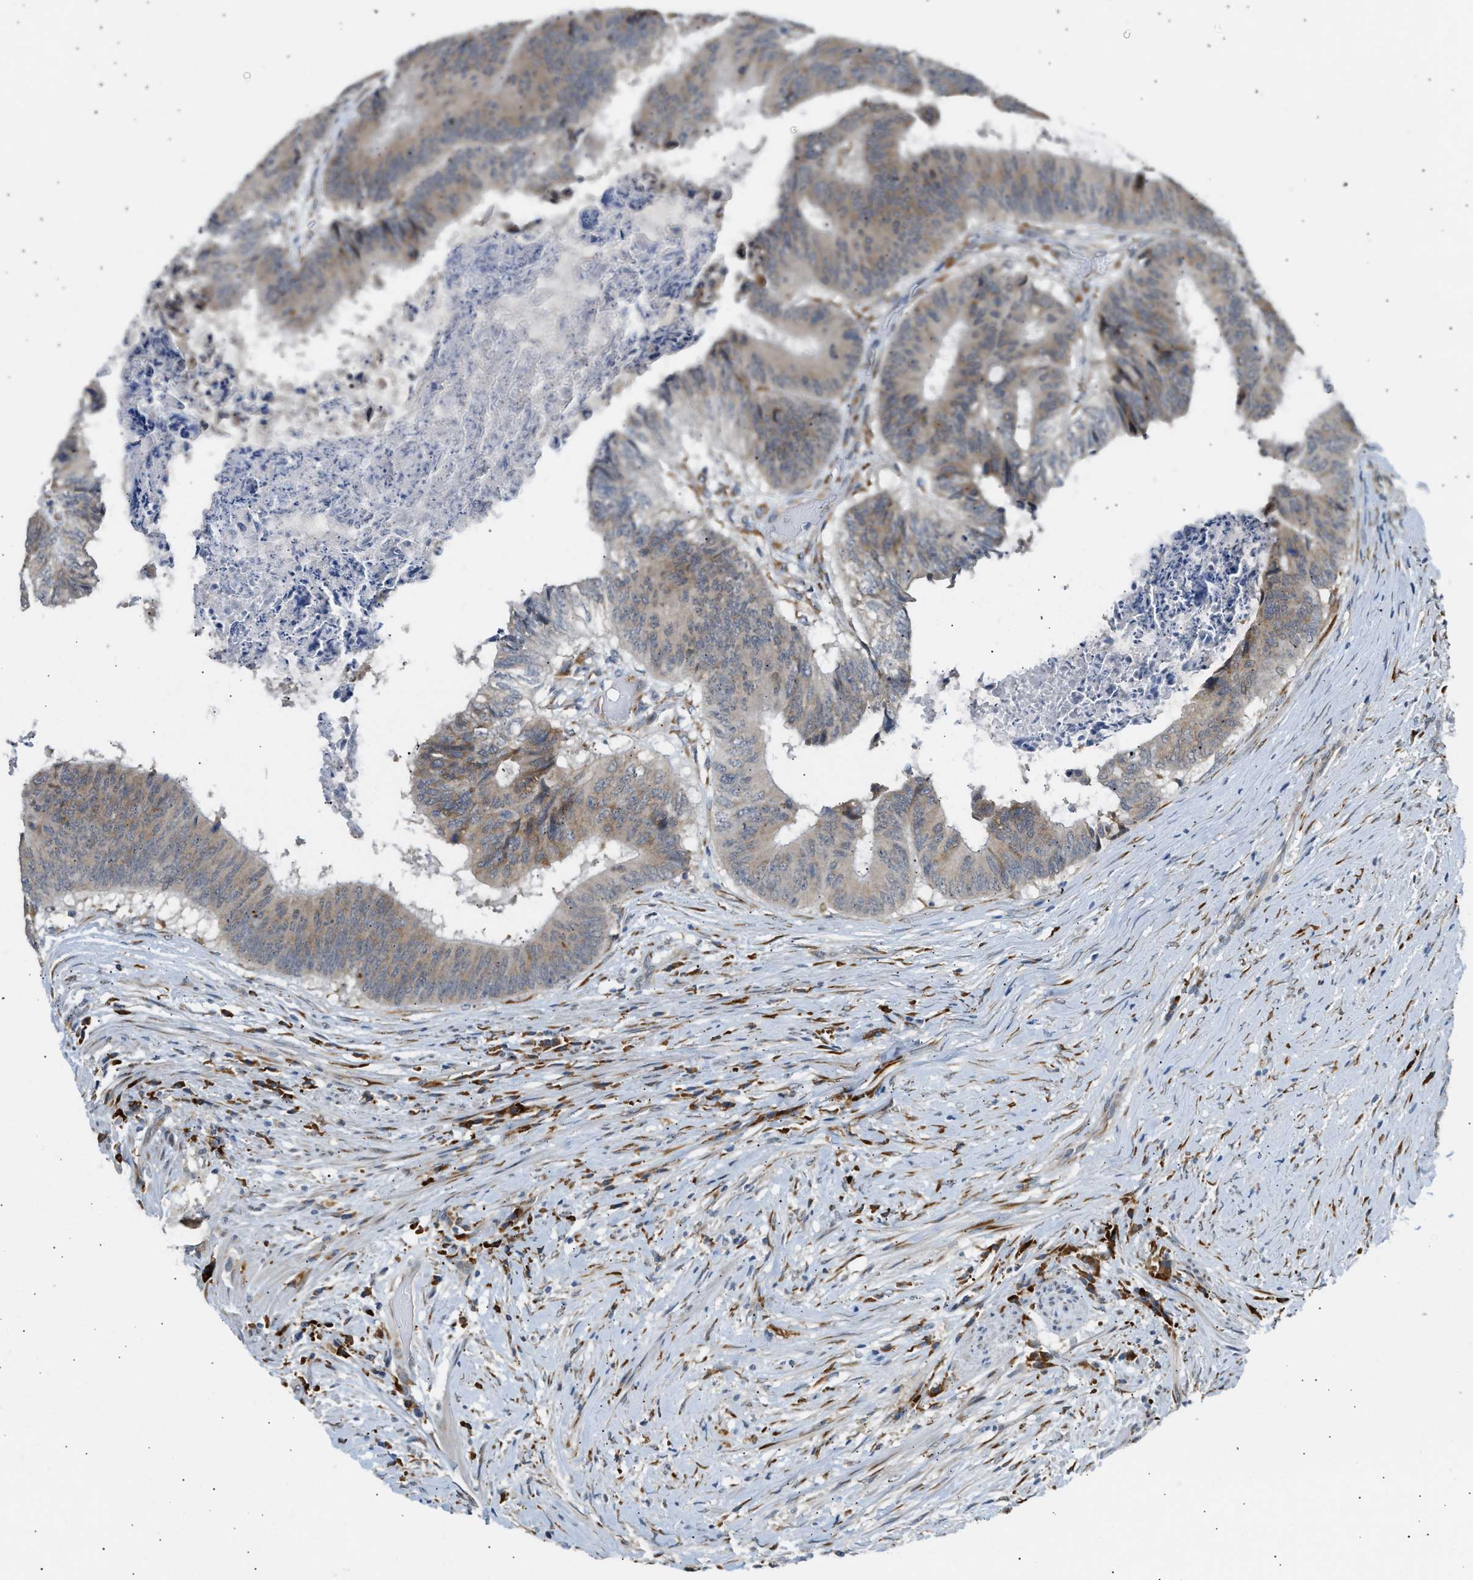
{"staining": {"intensity": "moderate", "quantity": "25%-75%", "location": "cytoplasmic/membranous"}, "tissue": "colorectal cancer", "cell_type": "Tumor cells", "image_type": "cancer", "snomed": [{"axis": "morphology", "description": "Adenocarcinoma, NOS"}, {"axis": "topography", "description": "Rectum"}], "caption": "Moderate cytoplasmic/membranous staining is appreciated in approximately 25%-75% of tumor cells in colorectal cancer (adenocarcinoma). The staining was performed using DAB (3,3'-diaminobenzidine) to visualize the protein expression in brown, while the nuclei were stained in blue with hematoxylin (Magnification: 20x).", "gene": "KCNC2", "patient": {"sex": "male", "age": 72}}